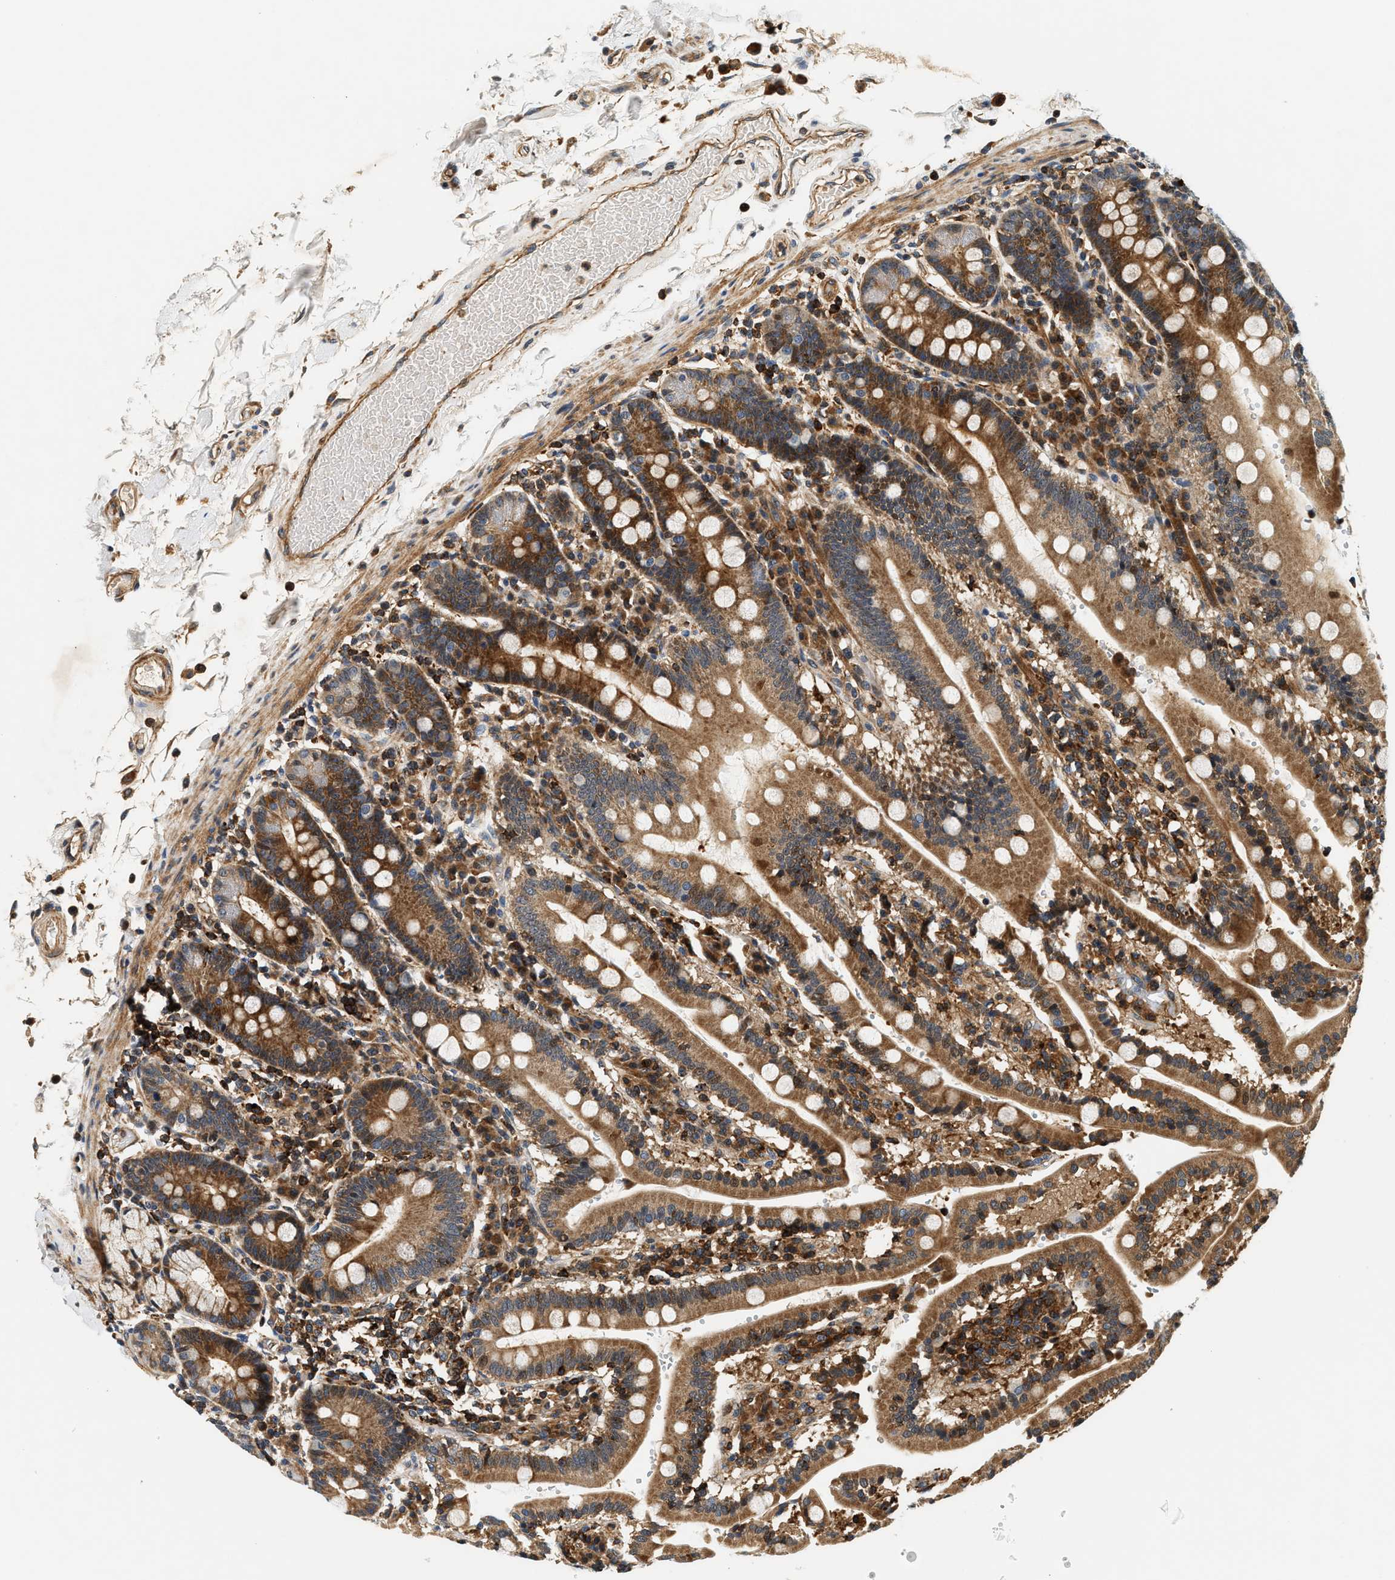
{"staining": {"intensity": "strong", "quantity": ">75%", "location": "cytoplasmic/membranous"}, "tissue": "duodenum", "cell_type": "Glandular cells", "image_type": "normal", "snomed": [{"axis": "morphology", "description": "Normal tissue, NOS"}, {"axis": "topography", "description": "Small intestine, NOS"}], "caption": "The histopathology image shows a brown stain indicating the presence of a protein in the cytoplasmic/membranous of glandular cells in duodenum.", "gene": "SAMD9", "patient": {"sex": "female", "age": 71}}